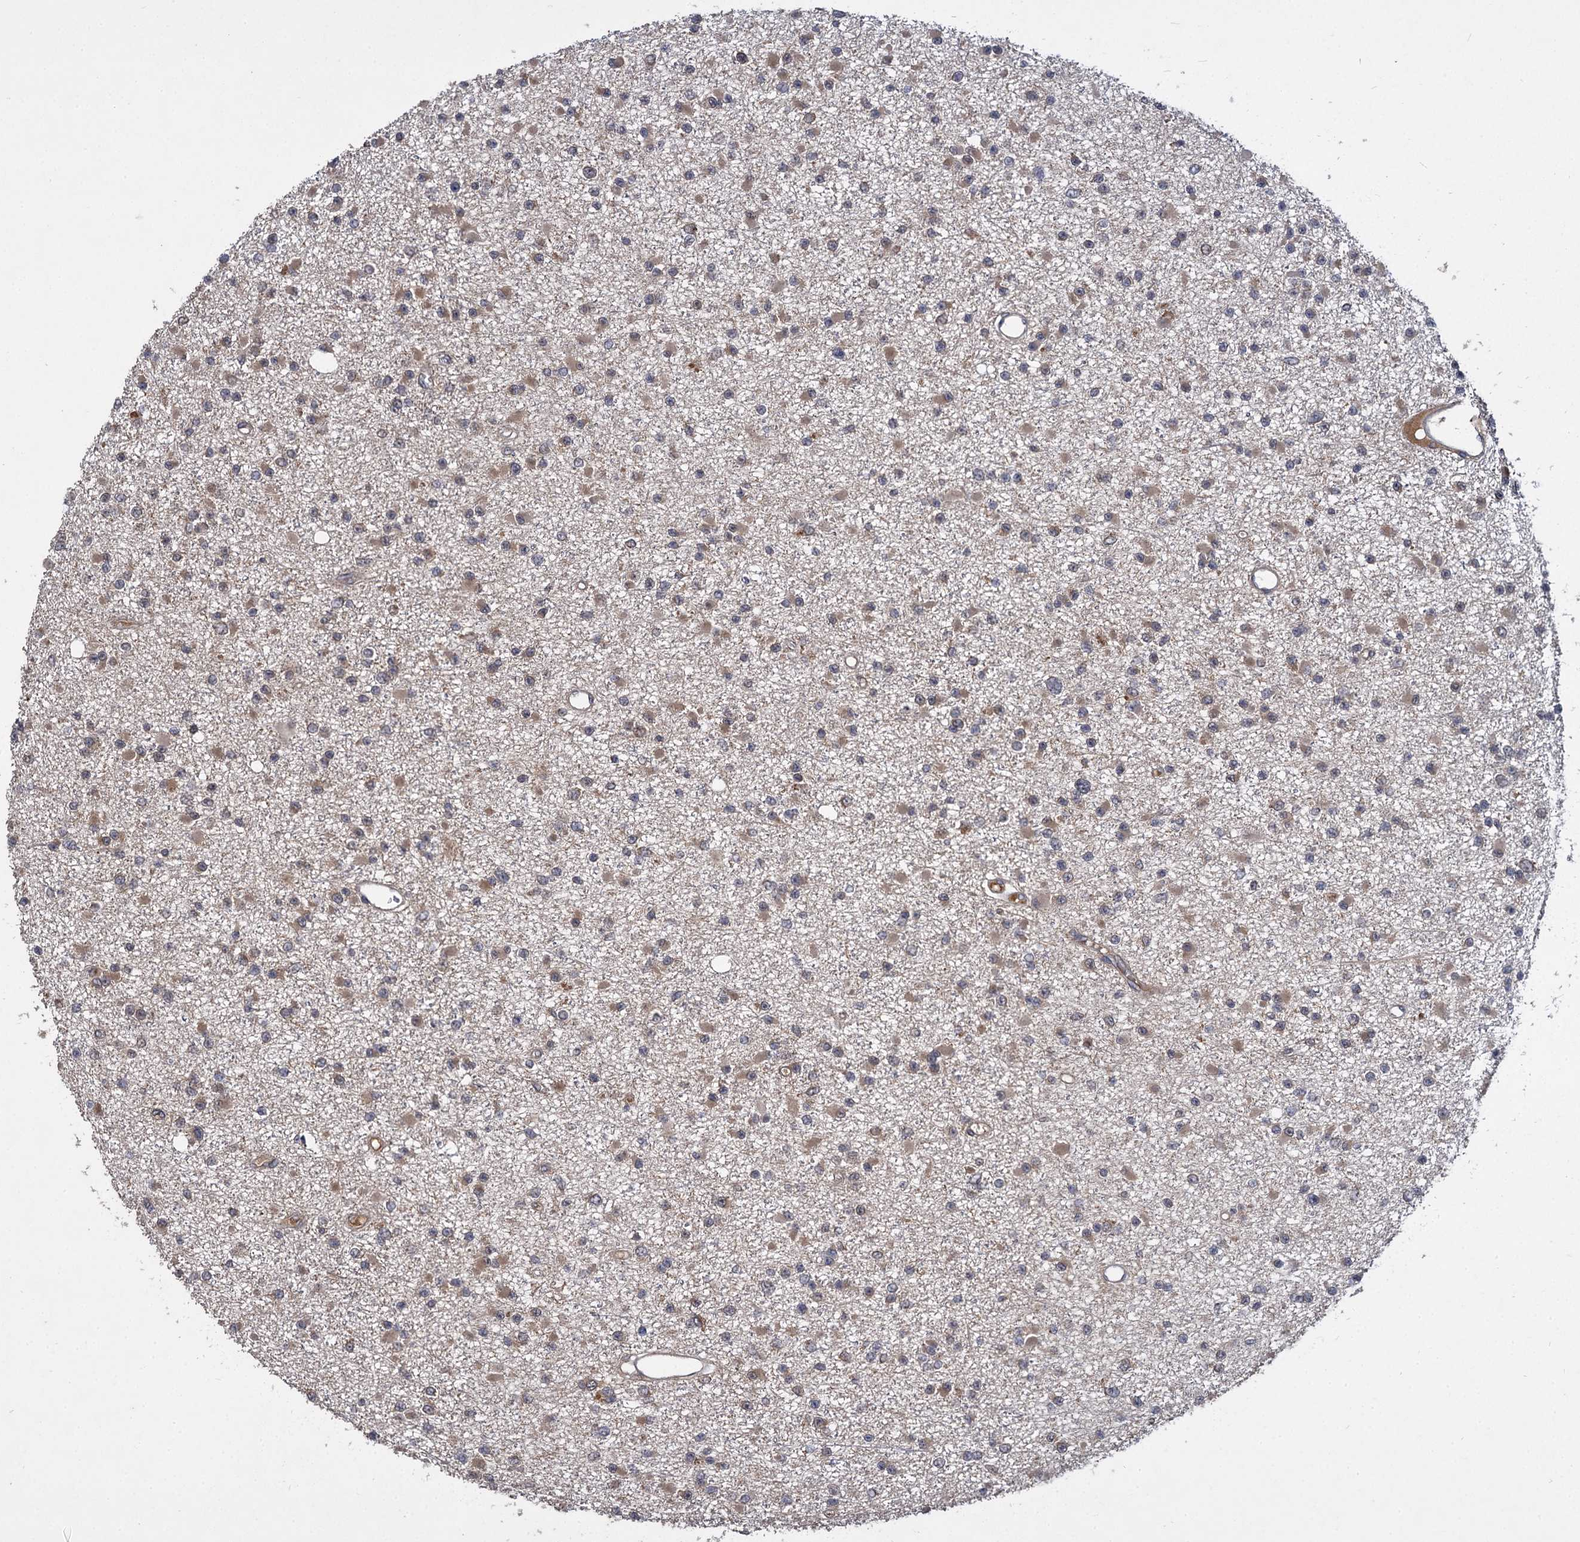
{"staining": {"intensity": "weak", "quantity": "25%-75%", "location": "cytoplasmic/membranous"}, "tissue": "glioma", "cell_type": "Tumor cells", "image_type": "cancer", "snomed": [{"axis": "morphology", "description": "Glioma, malignant, Low grade"}, {"axis": "topography", "description": "Brain"}], "caption": "The micrograph displays staining of glioma, revealing weak cytoplasmic/membranous protein positivity (brown color) within tumor cells.", "gene": "INPPL1", "patient": {"sex": "female", "age": 22}}